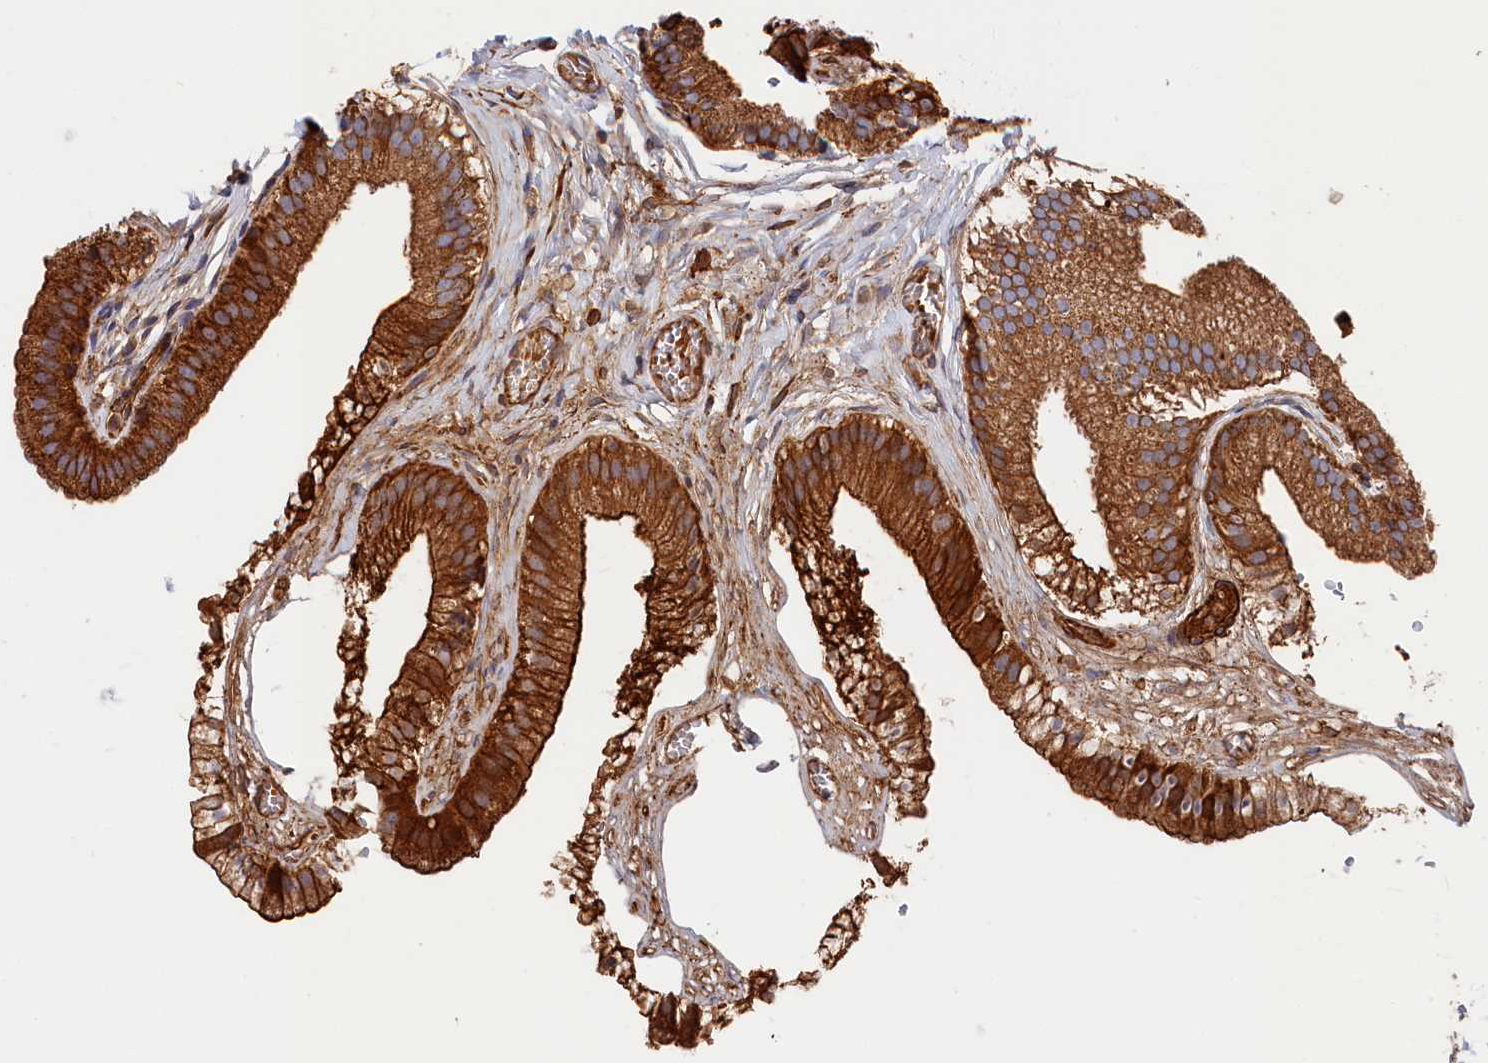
{"staining": {"intensity": "strong", "quantity": ">75%", "location": "cytoplasmic/membranous"}, "tissue": "gallbladder", "cell_type": "Glandular cells", "image_type": "normal", "snomed": [{"axis": "morphology", "description": "Normal tissue, NOS"}, {"axis": "topography", "description": "Gallbladder"}], "caption": "A brown stain labels strong cytoplasmic/membranous positivity of a protein in glandular cells of benign gallbladder. (DAB = brown stain, brightfield microscopy at high magnification).", "gene": "LDHD", "patient": {"sex": "female", "age": 54}}